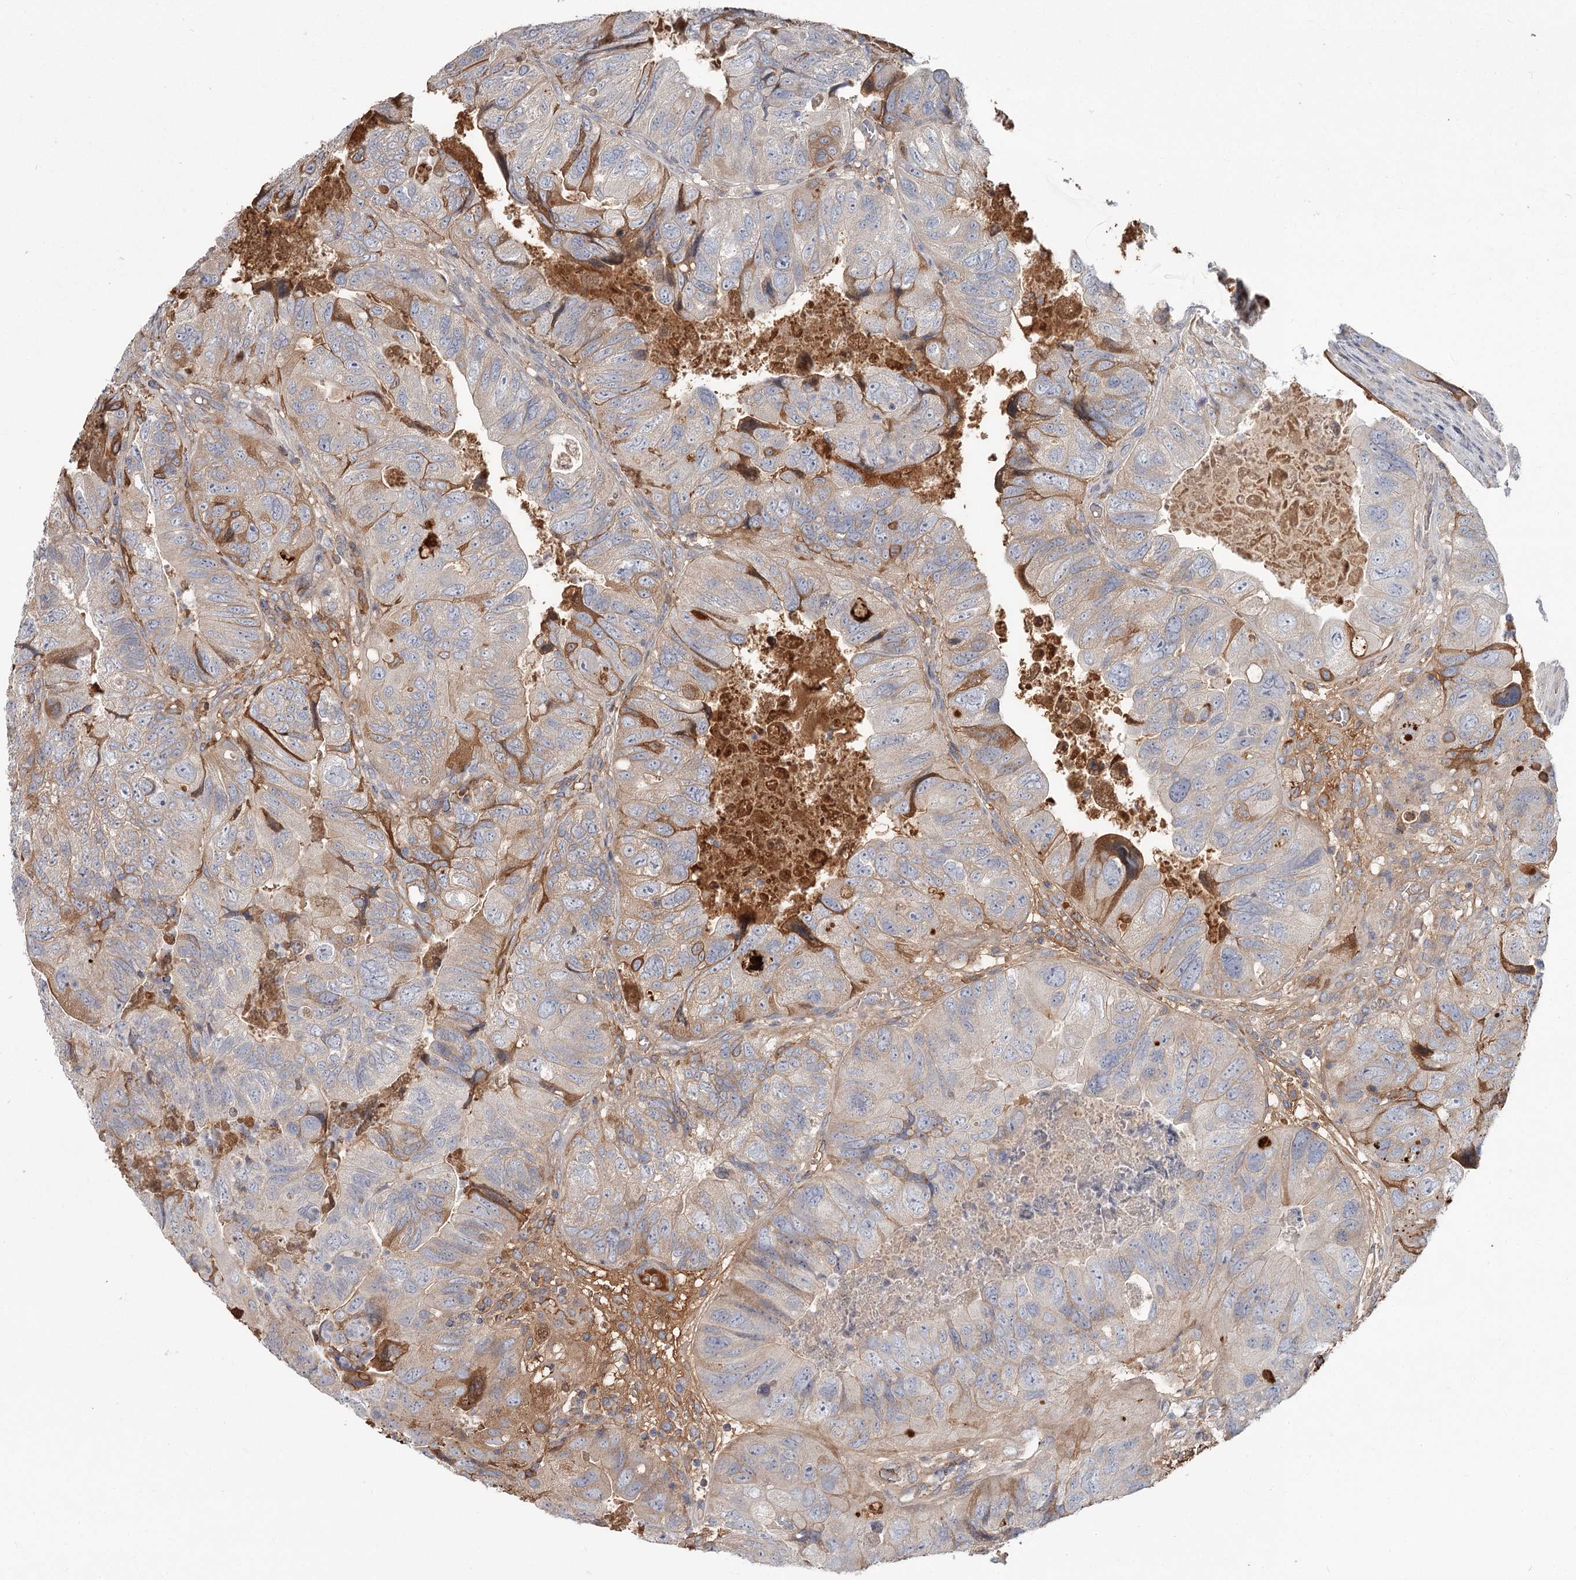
{"staining": {"intensity": "moderate", "quantity": "25%-75%", "location": "cytoplasmic/membranous"}, "tissue": "colorectal cancer", "cell_type": "Tumor cells", "image_type": "cancer", "snomed": [{"axis": "morphology", "description": "Adenocarcinoma, NOS"}, {"axis": "topography", "description": "Rectum"}], "caption": "The image reveals staining of colorectal adenocarcinoma, revealing moderate cytoplasmic/membranous protein expression (brown color) within tumor cells.", "gene": "DHRS9", "patient": {"sex": "male", "age": 63}}